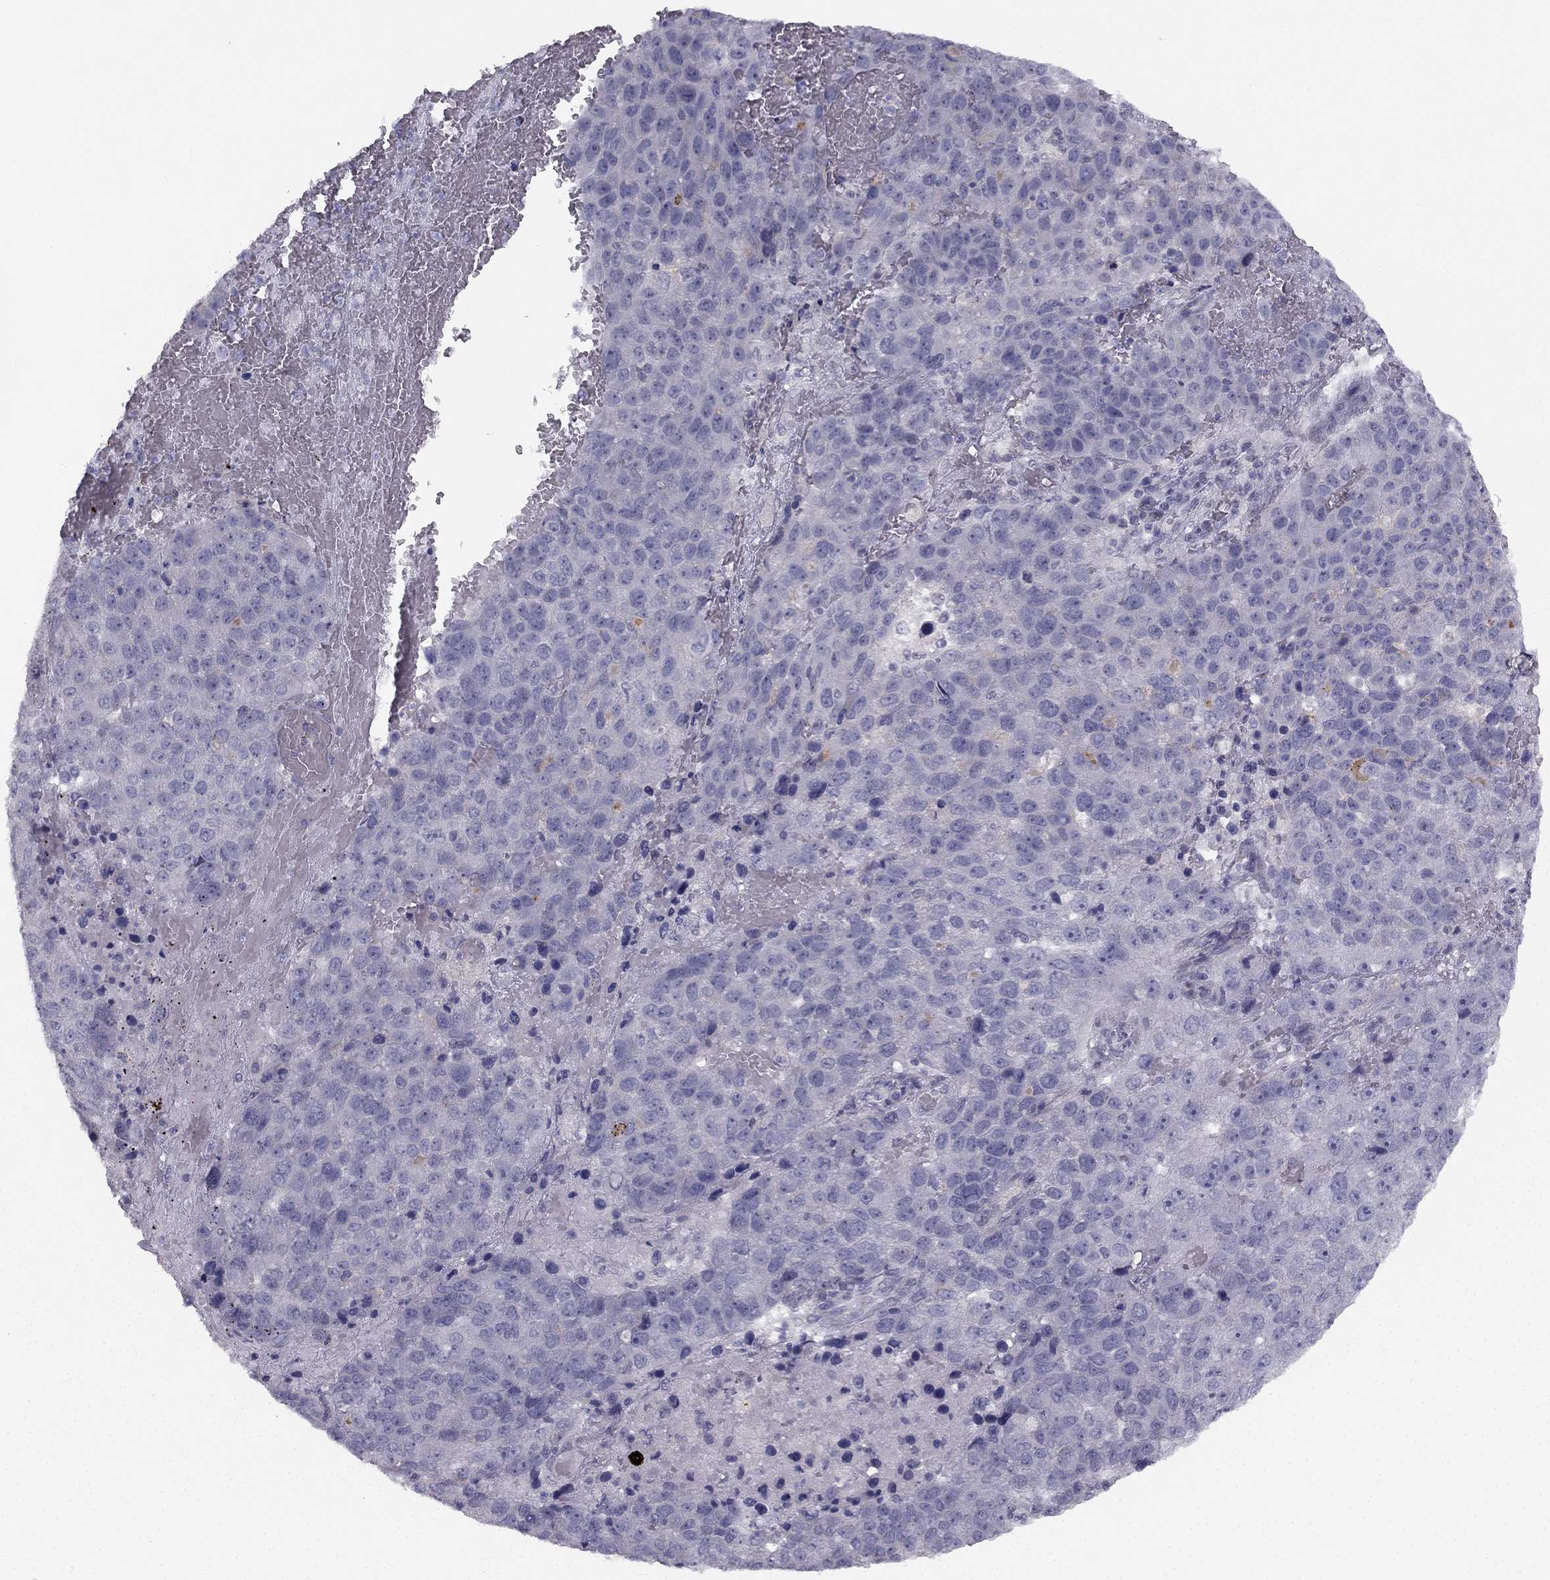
{"staining": {"intensity": "negative", "quantity": "none", "location": "none"}, "tissue": "pancreatic cancer", "cell_type": "Tumor cells", "image_type": "cancer", "snomed": [{"axis": "morphology", "description": "Adenocarcinoma, NOS"}, {"axis": "topography", "description": "Pancreas"}], "caption": "DAB immunohistochemical staining of human pancreatic cancer (adenocarcinoma) reveals no significant expression in tumor cells.", "gene": "TRPS1", "patient": {"sex": "female", "age": 61}}